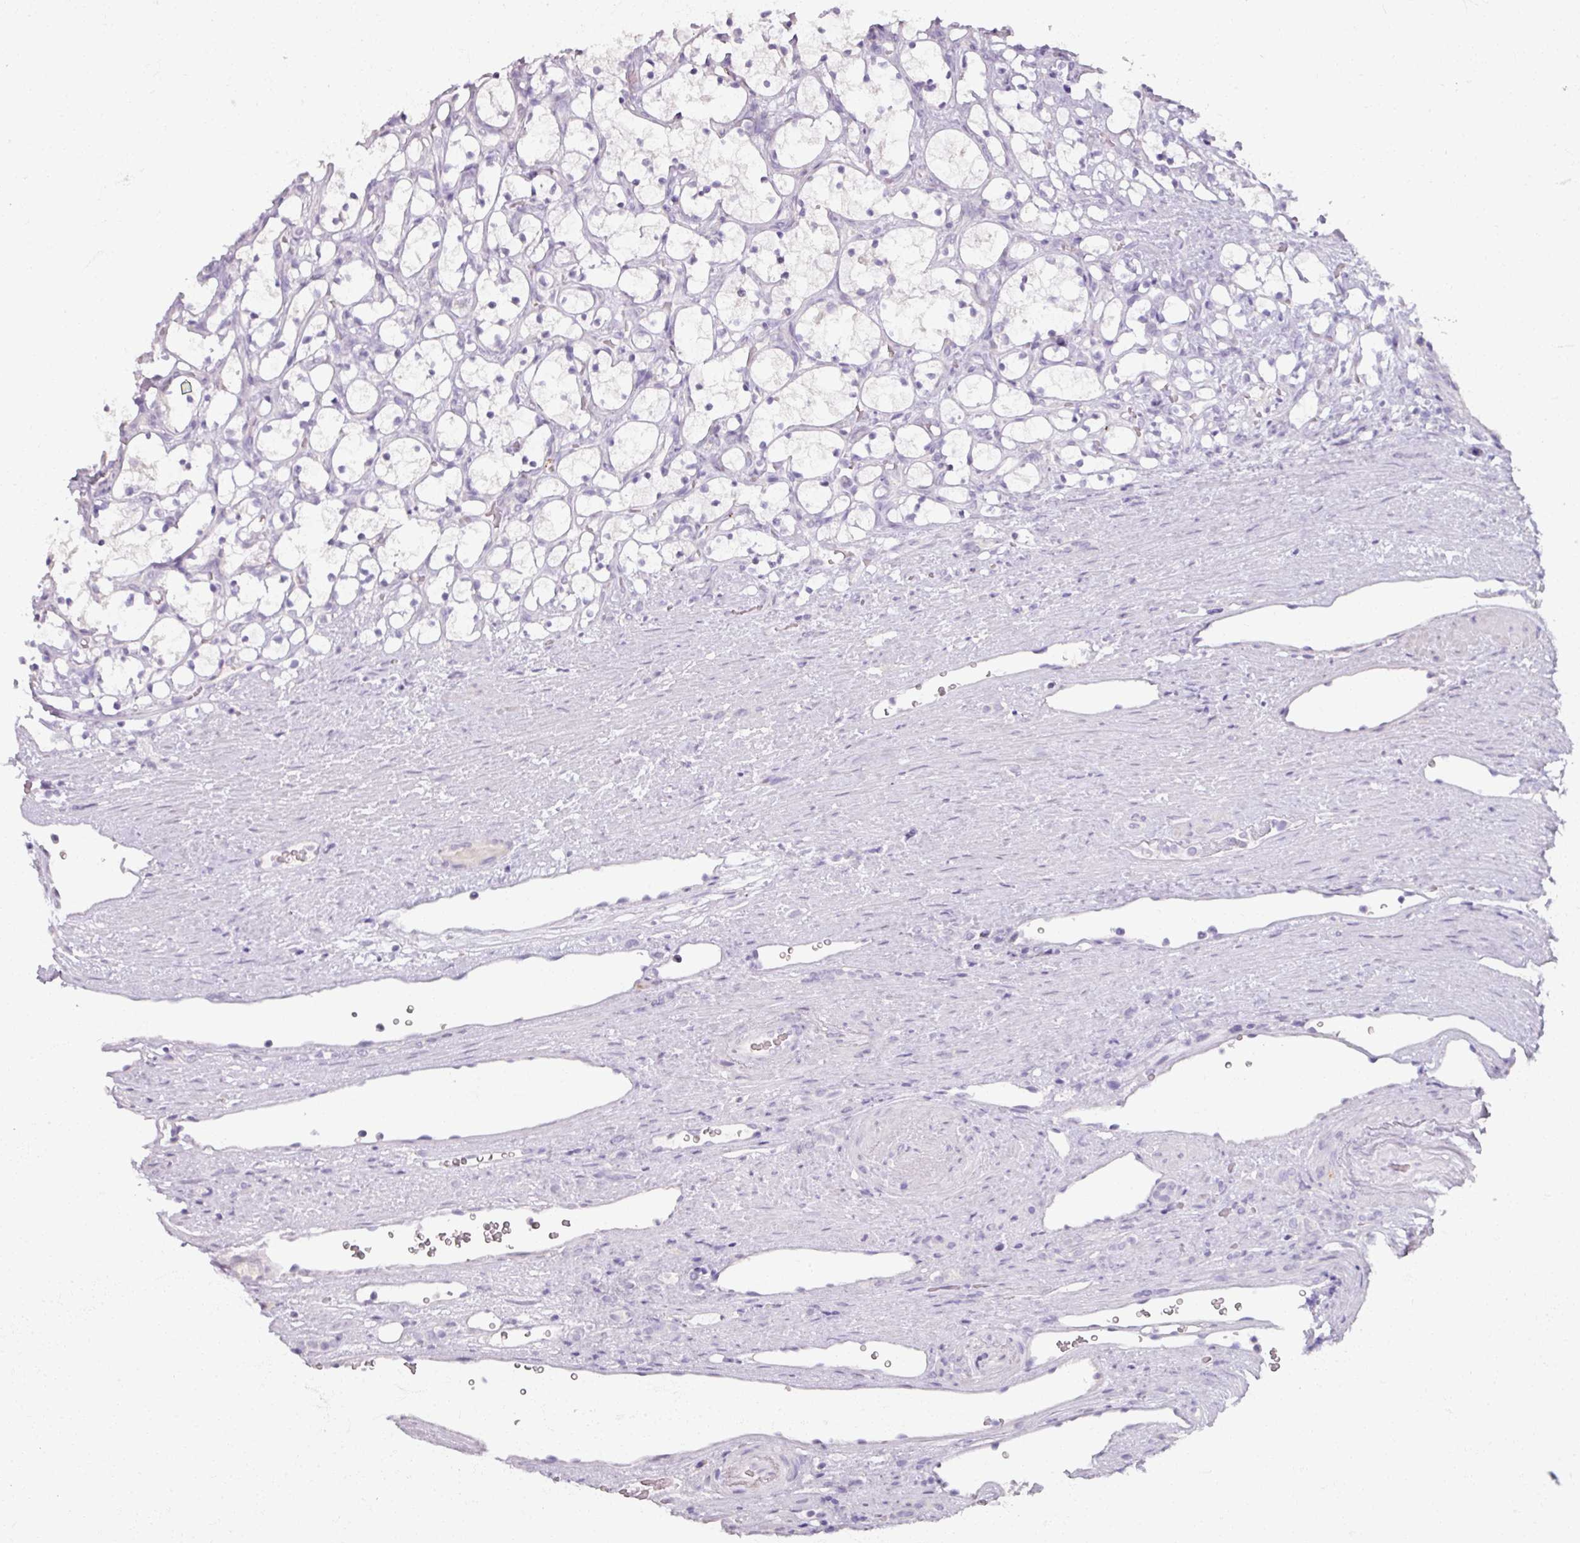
{"staining": {"intensity": "negative", "quantity": "none", "location": "none"}, "tissue": "renal cancer", "cell_type": "Tumor cells", "image_type": "cancer", "snomed": [{"axis": "morphology", "description": "Adenocarcinoma, NOS"}, {"axis": "topography", "description": "Kidney"}], "caption": "Tumor cells show no significant expression in renal cancer (adenocarcinoma).", "gene": "SLC27A5", "patient": {"sex": "female", "age": 69}}